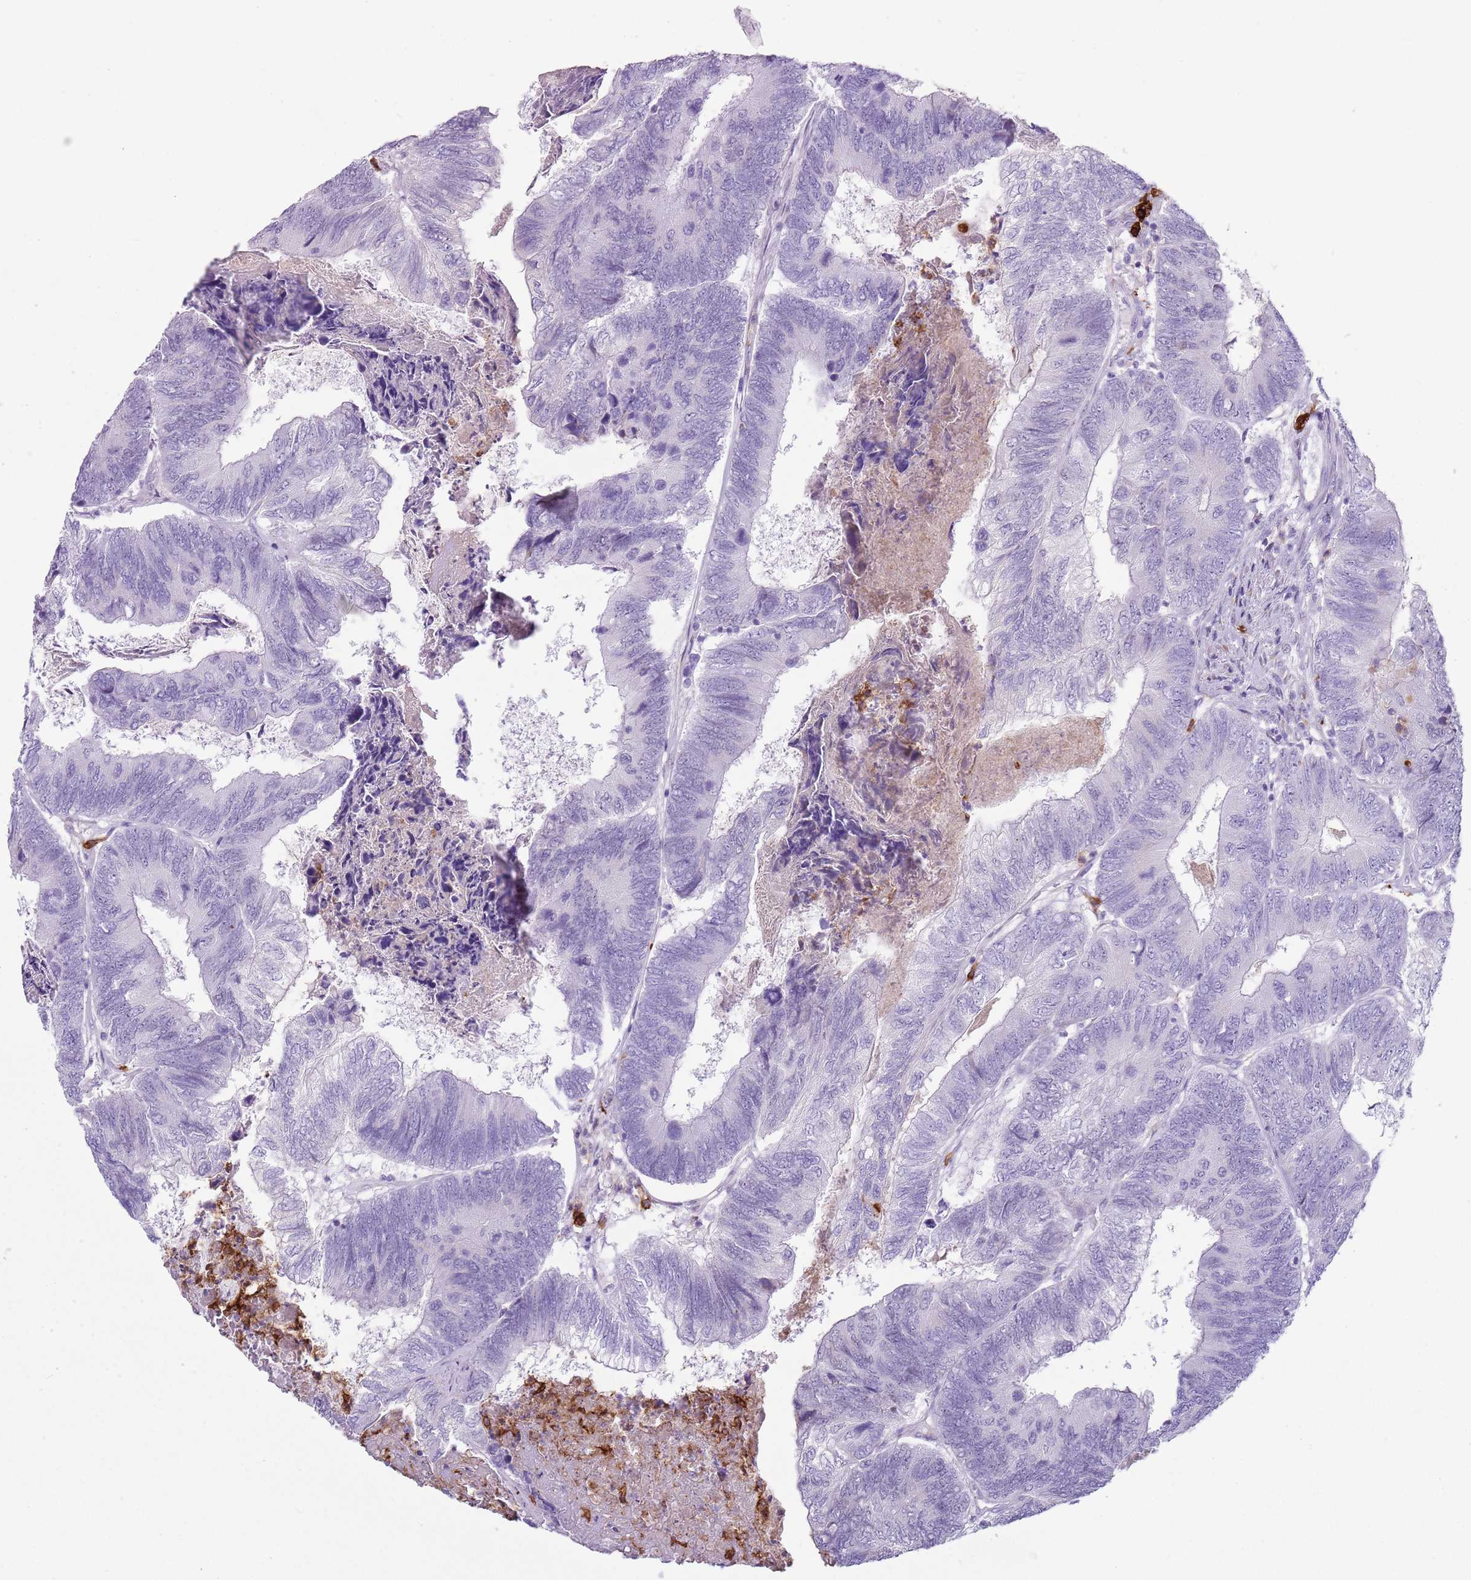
{"staining": {"intensity": "negative", "quantity": "none", "location": "none"}, "tissue": "colorectal cancer", "cell_type": "Tumor cells", "image_type": "cancer", "snomed": [{"axis": "morphology", "description": "Adenocarcinoma, NOS"}, {"axis": "topography", "description": "Colon"}], "caption": "Tumor cells show no significant protein staining in colorectal adenocarcinoma. The staining was performed using DAB (3,3'-diaminobenzidine) to visualize the protein expression in brown, while the nuclei were stained in blue with hematoxylin (Magnification: 20x).", "gene": "CD177", "patient": {"sex": "female", "age": 67}}